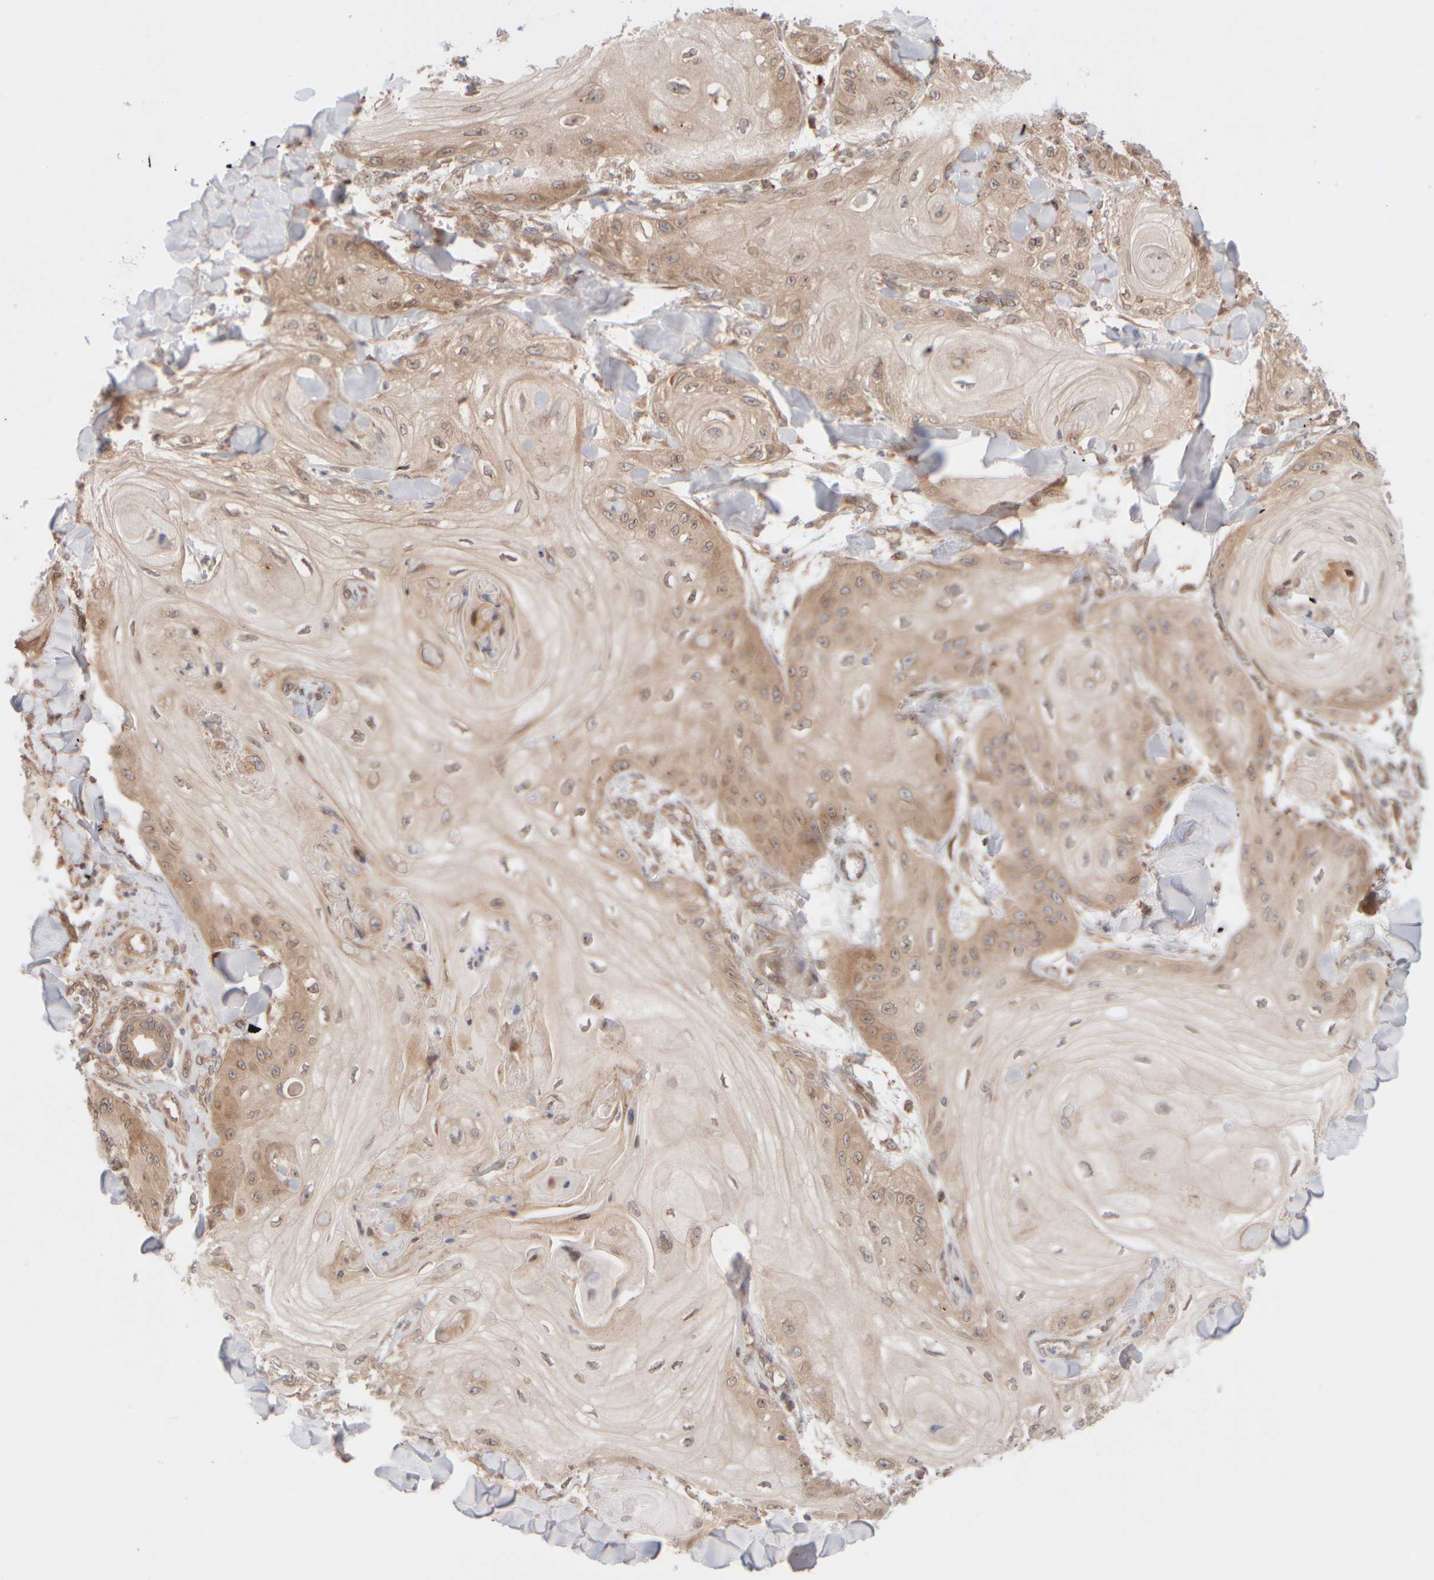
{"staining": {"intensity": "weak", "quantity": ">75%", "location": "cytoplasmic/membranous"}, "tissue": "skin cancer", "cell_type": "Tumor cells", "image_type": "cancer", "snomed": [{"axis": "morphology", "description": "Squamous cell carcinoma, NOS"}, {"axis": "topography", "description": "Skin"}], "caption": "A low amount of weak cytoplasmic/membranous expression is present in approximately >75% of tumor cells in skin squamous cell carcinoma tissue.", "gene": "GCN1", "patient": {"sex": "male", "age": 74}}